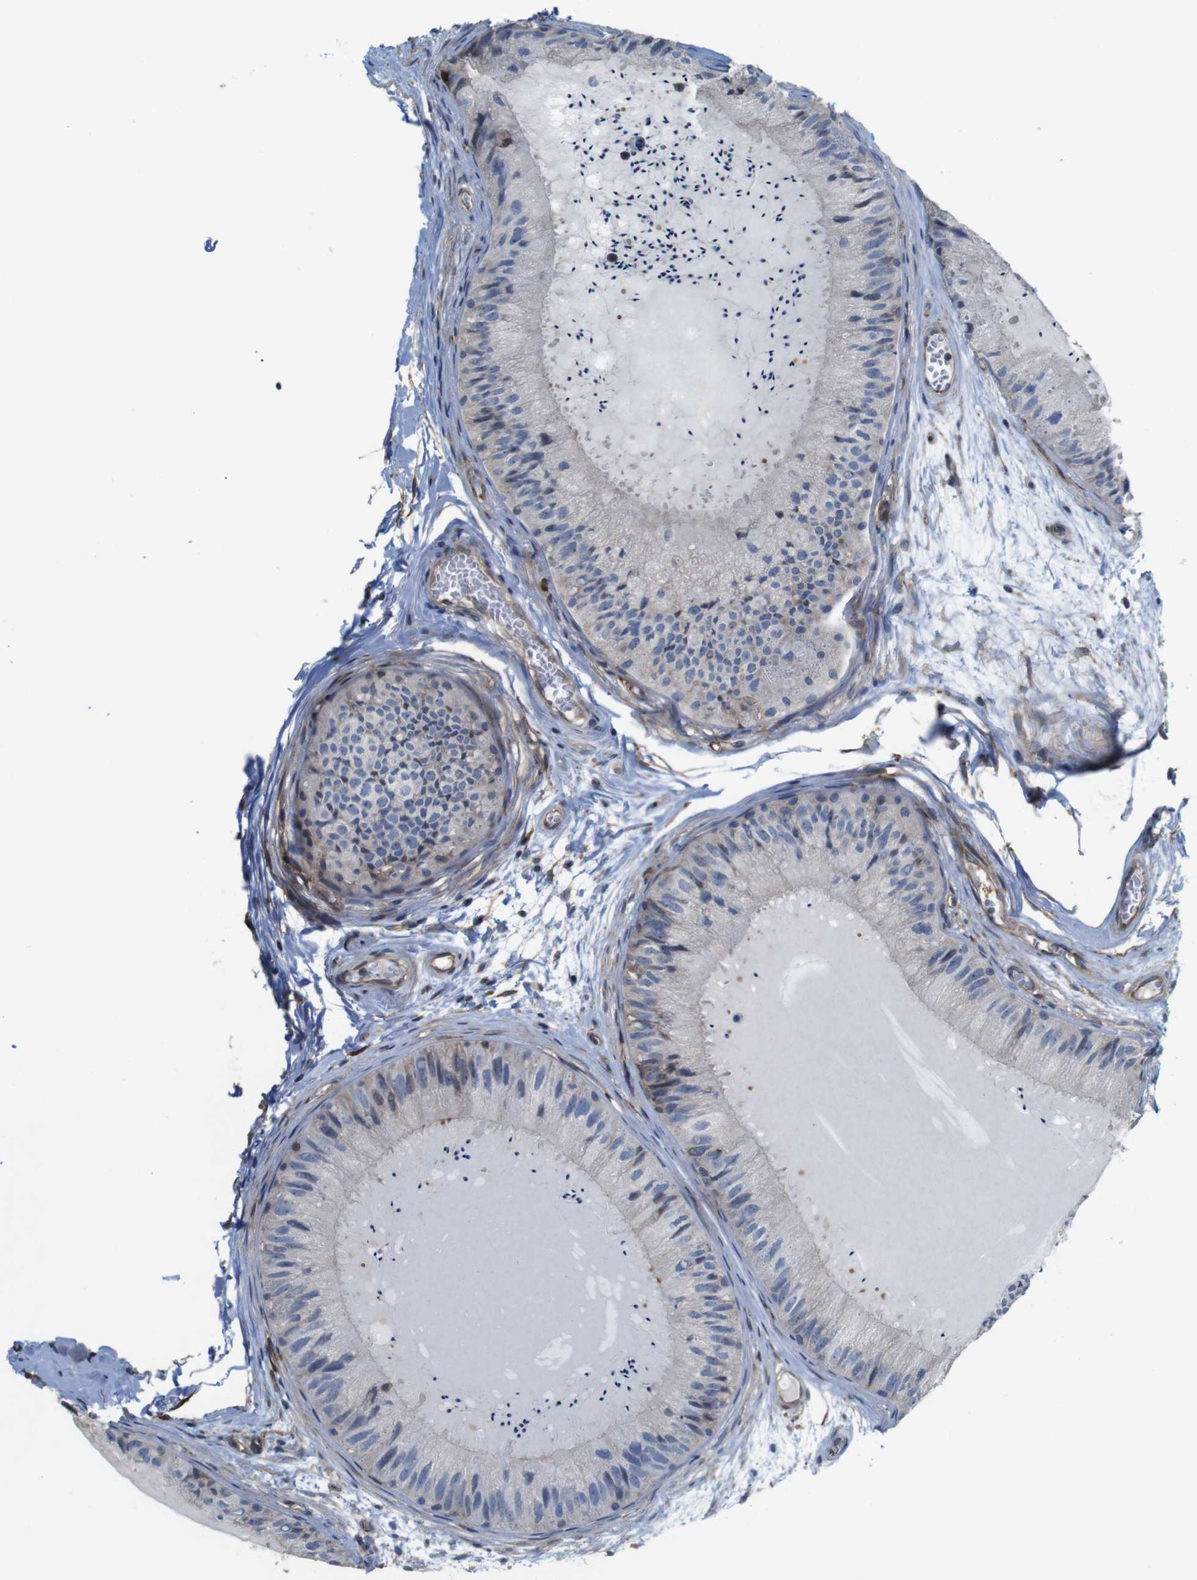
{"staining": {"intensity": "weak", "quantity": ">75%", "location": "cytoplasmic/membranous"}, "tissue": "epididymis", "cell_type": "Glandular cells", "image_type": "normal", "snomed": [{"axis": "morphology", "description": "Normal tissue, NOS"}, {"axis": "topography", "description": "Epididymis"}], "caption": "Epididymis stained for a protein (brown) shows weak cytoplasmic/membranous positive positivity in approximately >75% of glandular cells.", "gene": "PCOLCE2", "patient": {"sex": "male", "age": 31}}